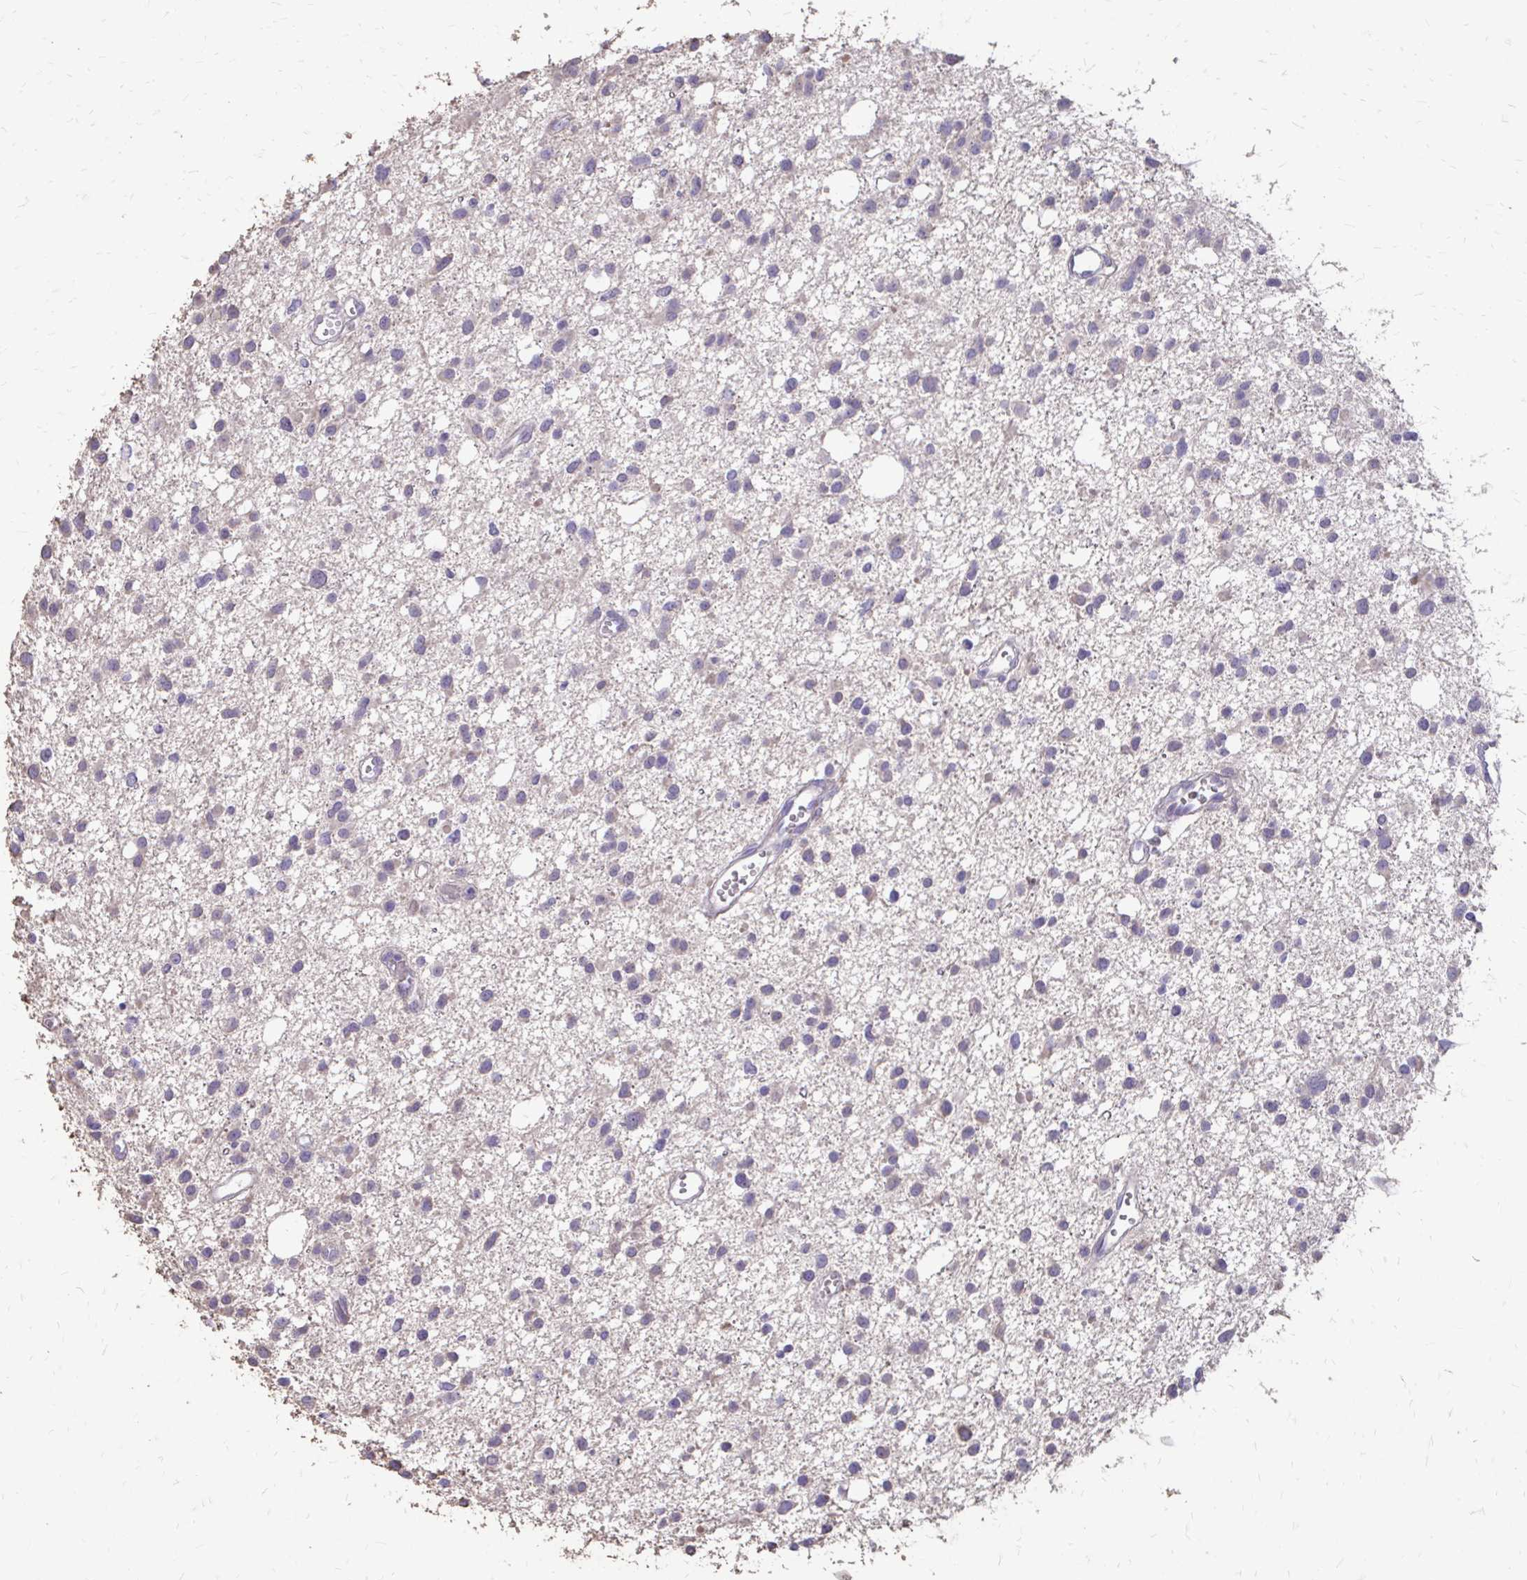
{"staining": {"intensity": "moderate", "quantity": "<25%", "location": "cytoplasmic/membranous"}, "tissue": "glioma", "cell_type": "Tumor cells", "image_type": "cancer", "snomed": [{"axis": "morphology", "description": "Glioma, malignant, High grade"}, {"axis": "topography", "description": "Brain"}], "caption": "Moderate cytoplasmic/membranous expression for a protein is present in approximately <25% of tumor cells of glioma using IHC.", "gene": "MYORG", "patient": {"sex": "male", "age": 23}}